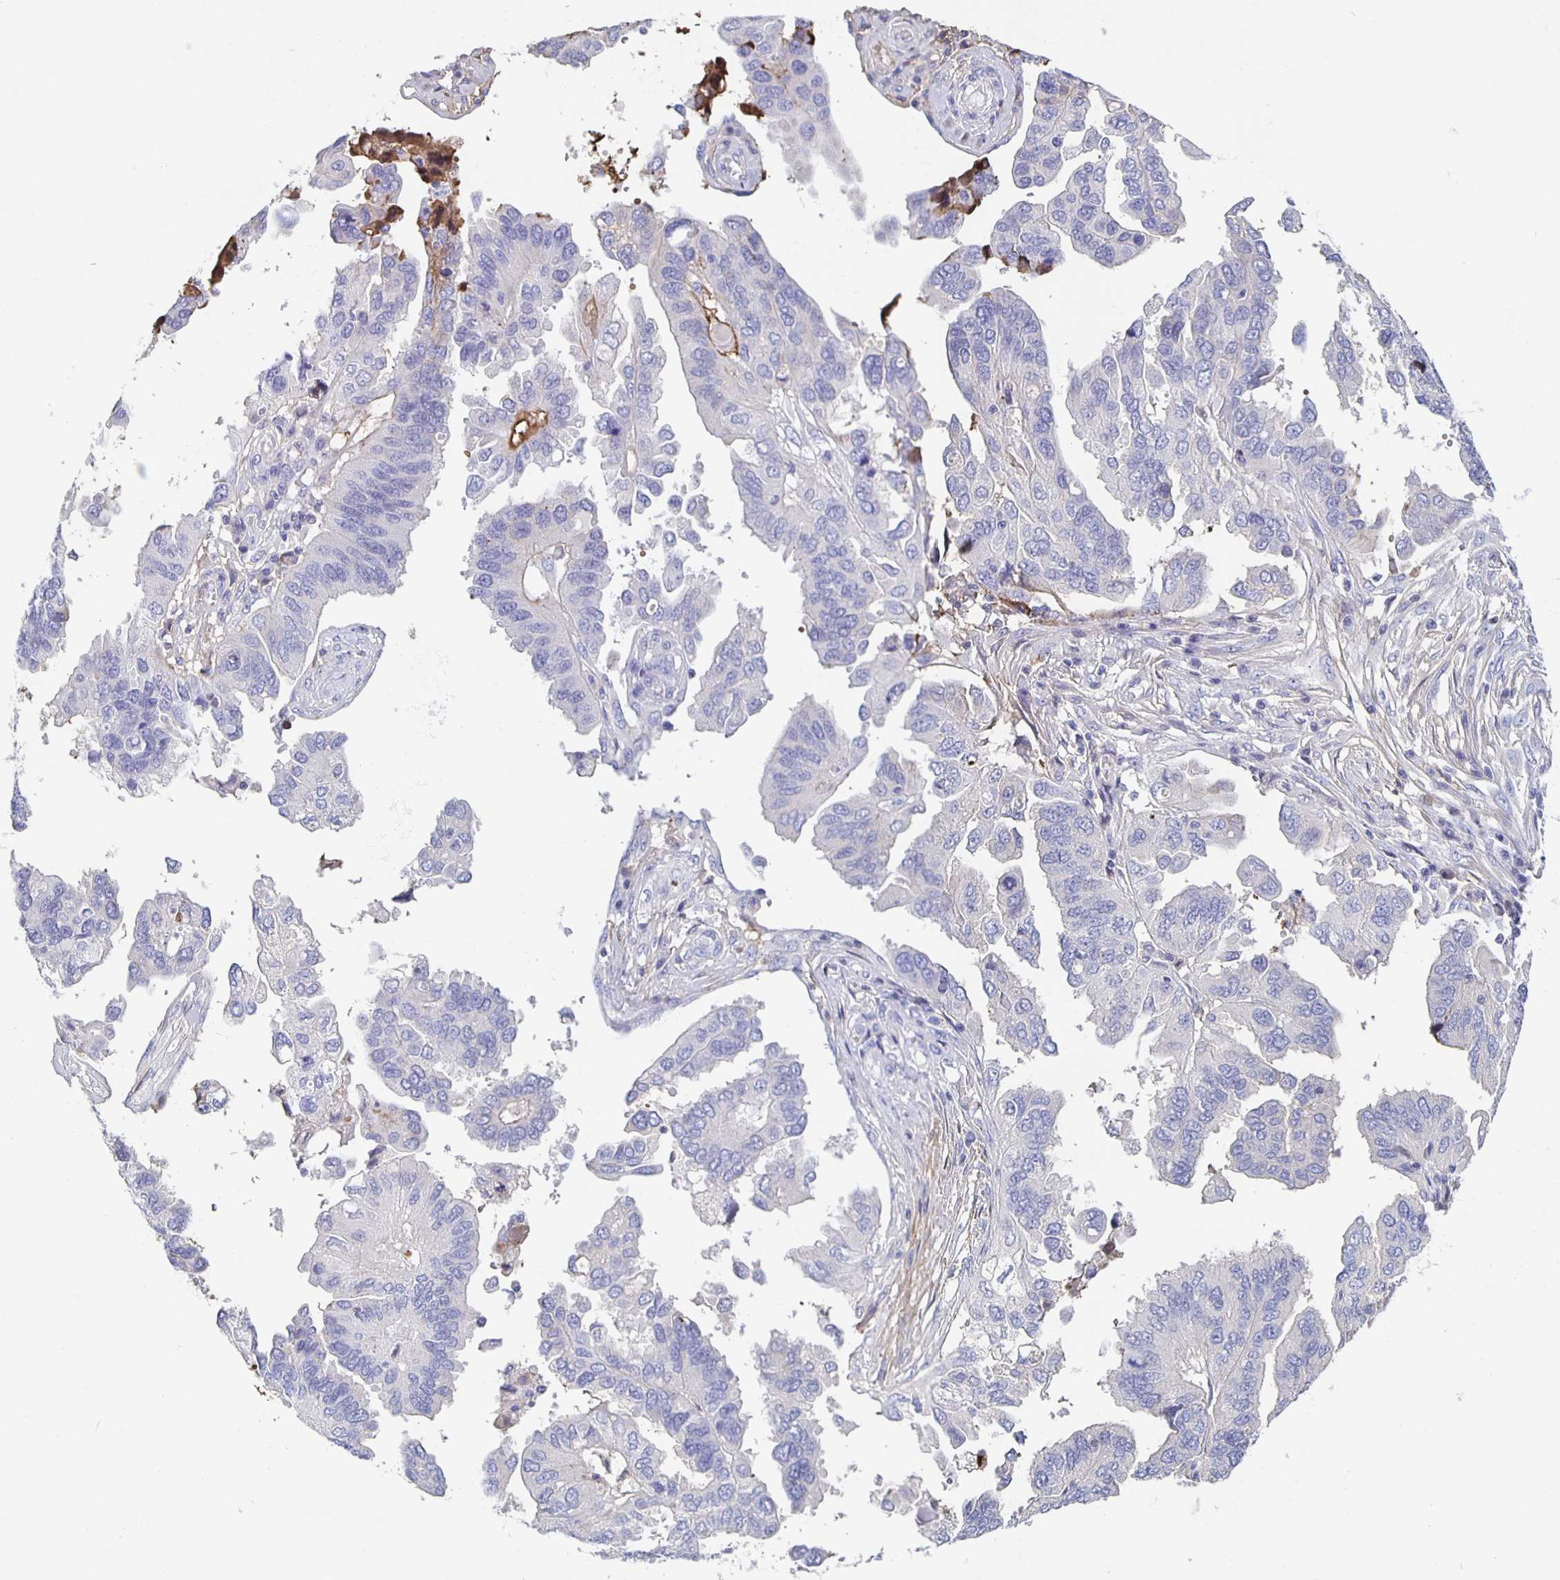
{"staining": {"intensity": "negative", "quantity": "none", "location": "none"}, "tissue": "ovarian cancer", "cell_type": "Tumor cells", "image_type": "cancer", "snomed": [{"axis": "morphology", "description": "Cystadenocarcinoma, serous, NOS"}, {"axis": "topography", "description": "Ovary"}], "caption": "A high-resolution image shows immunohistochemistry staining of ovarian cancer (serous cystadenocarcinoma), which shows no significant expression in tumor cells.", "gene": "FGA", "patient": {"sex": "female", "age": 79}}